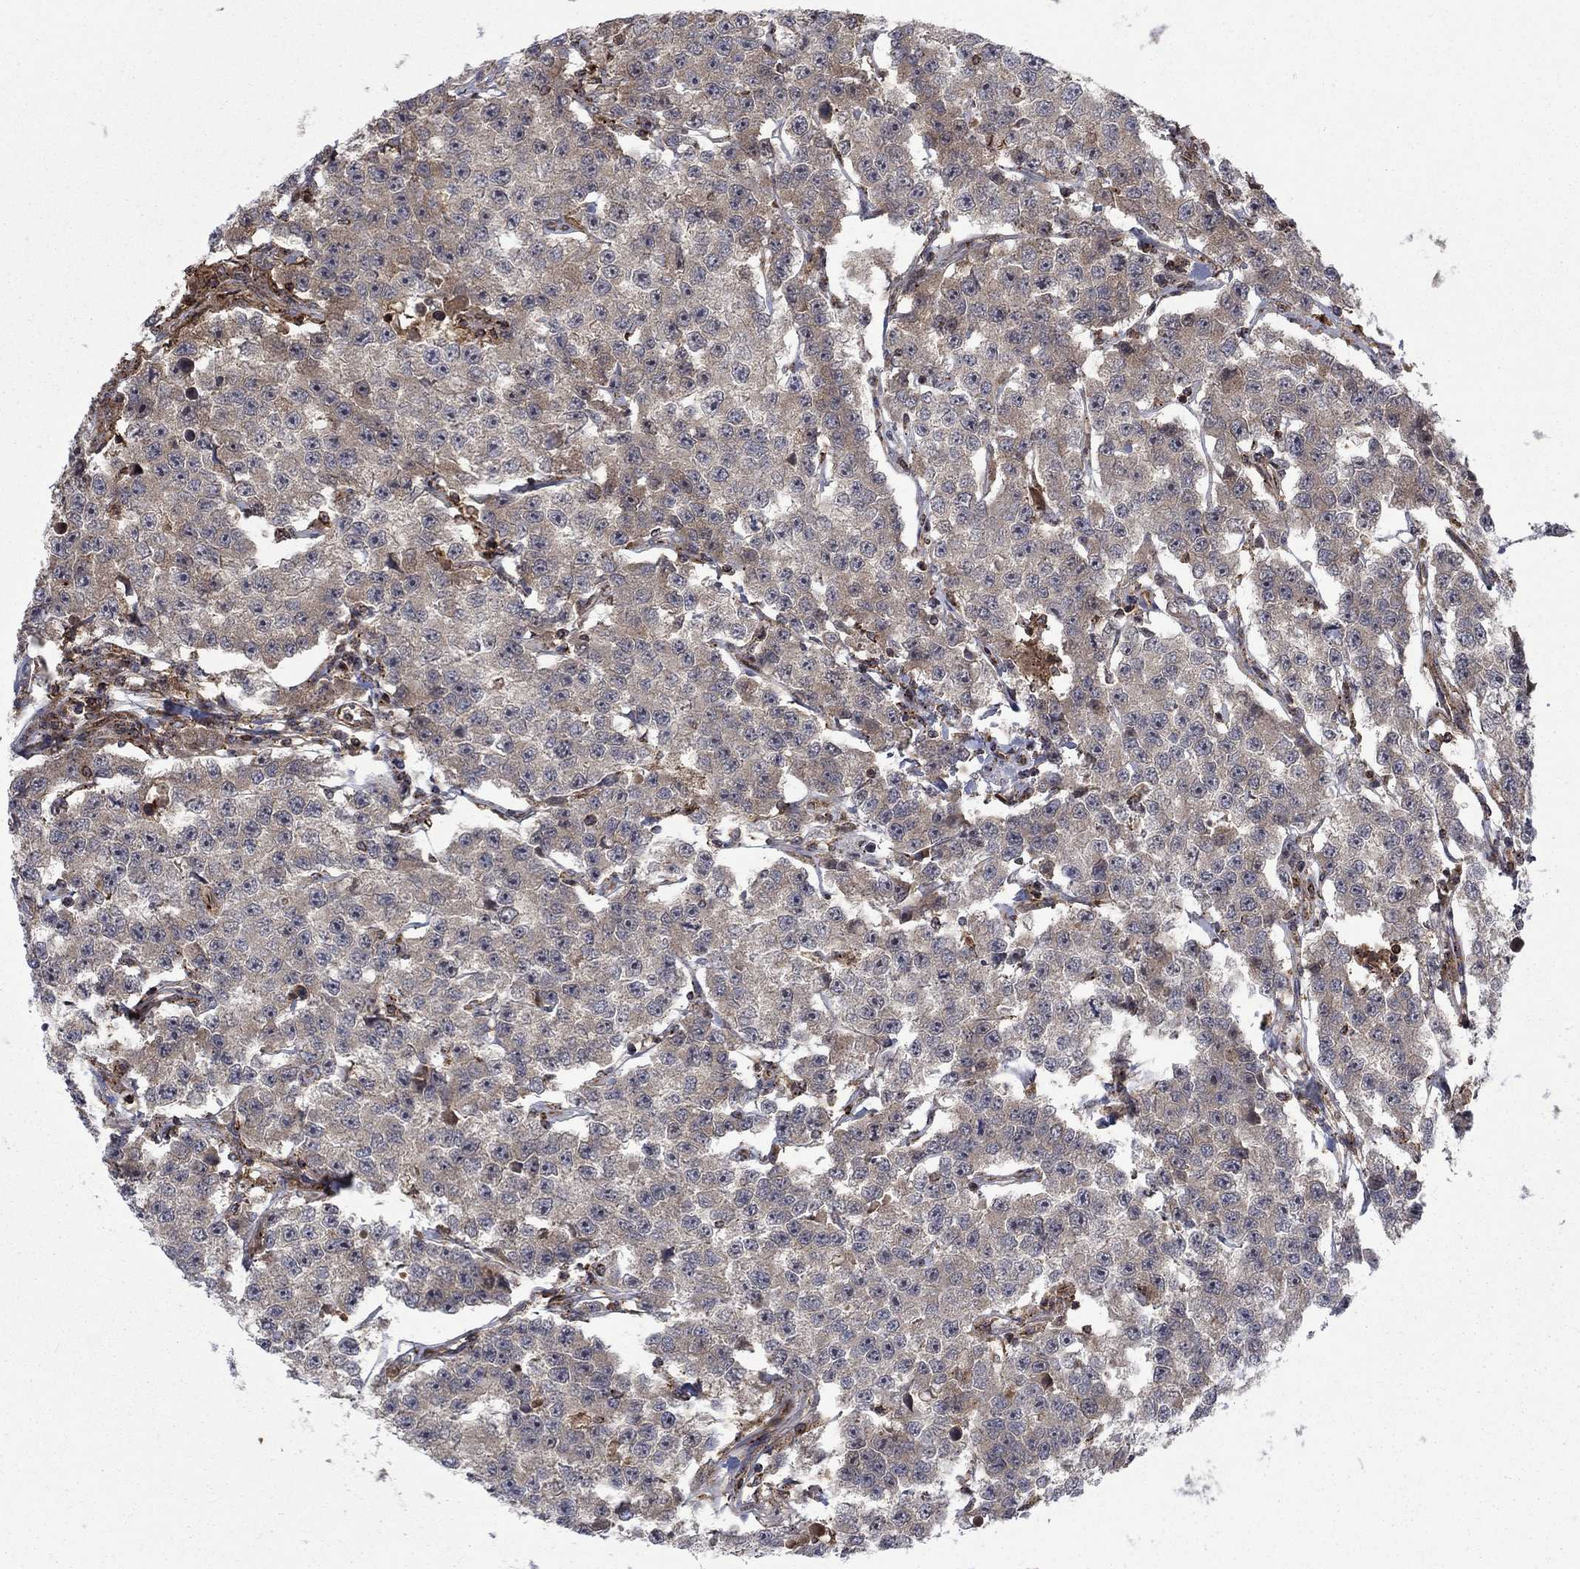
{"staining": {"intensity": "negative", "quantity": "none", "location": "none"}, "tissue": "testis cancer", "cell_type": "Tumor cells", "image_type": "cancer", "snomed": [{"axis": "morphology", "description": "Seminoma, NOS"}, {"axis": "topography", "description": "Testis"}], "caption": "A photomicrograph of human testis seminoma is negative for staining in tumor cells.", "gene": "IFI35", "patient": {"sex": "male", "age": 59}}